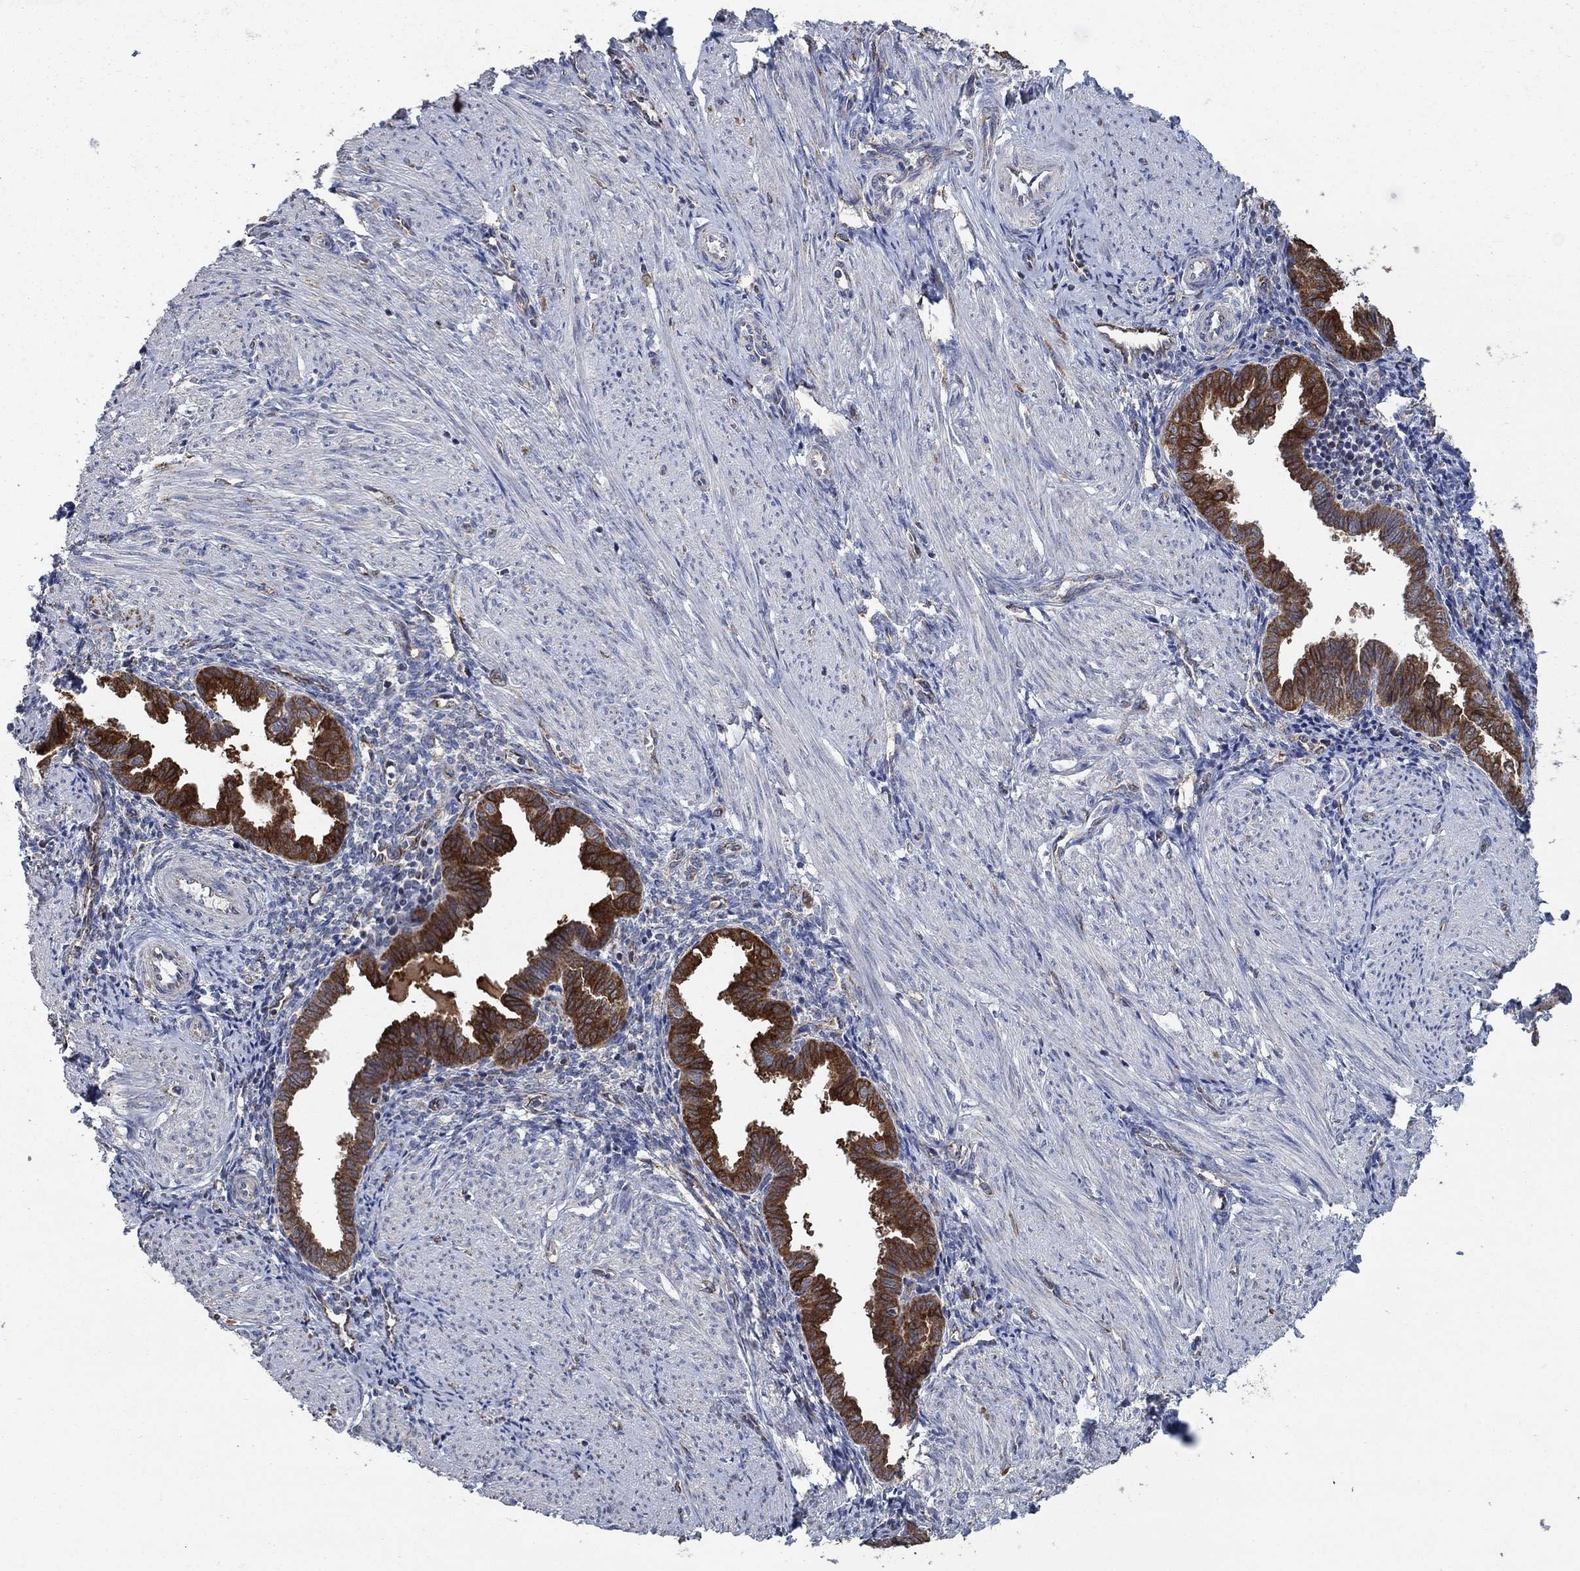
{"staining": {"intensity": "negative", "quantity": "none", "location": "none"}, "tissue": "endometrium", "cell_type": "Cells in endometrial stroma", "image_type": "normal", "snomed": [{"axis": "morphology", "description": "Normal tissue, NOS"}, {"axis": "topography", "description": "Endometrium"}], "caption": "An IHC histopathology image of benign endometrium is shown. There is no staining in cells in endometrial stroma of endometrium. (DAB (3,3'-diaminobenzidine) immunohistochemistry (IHC) with hematoxylin counter stain).", "gene": "HID1", "patient": {"sex": "female", "age": 37}}